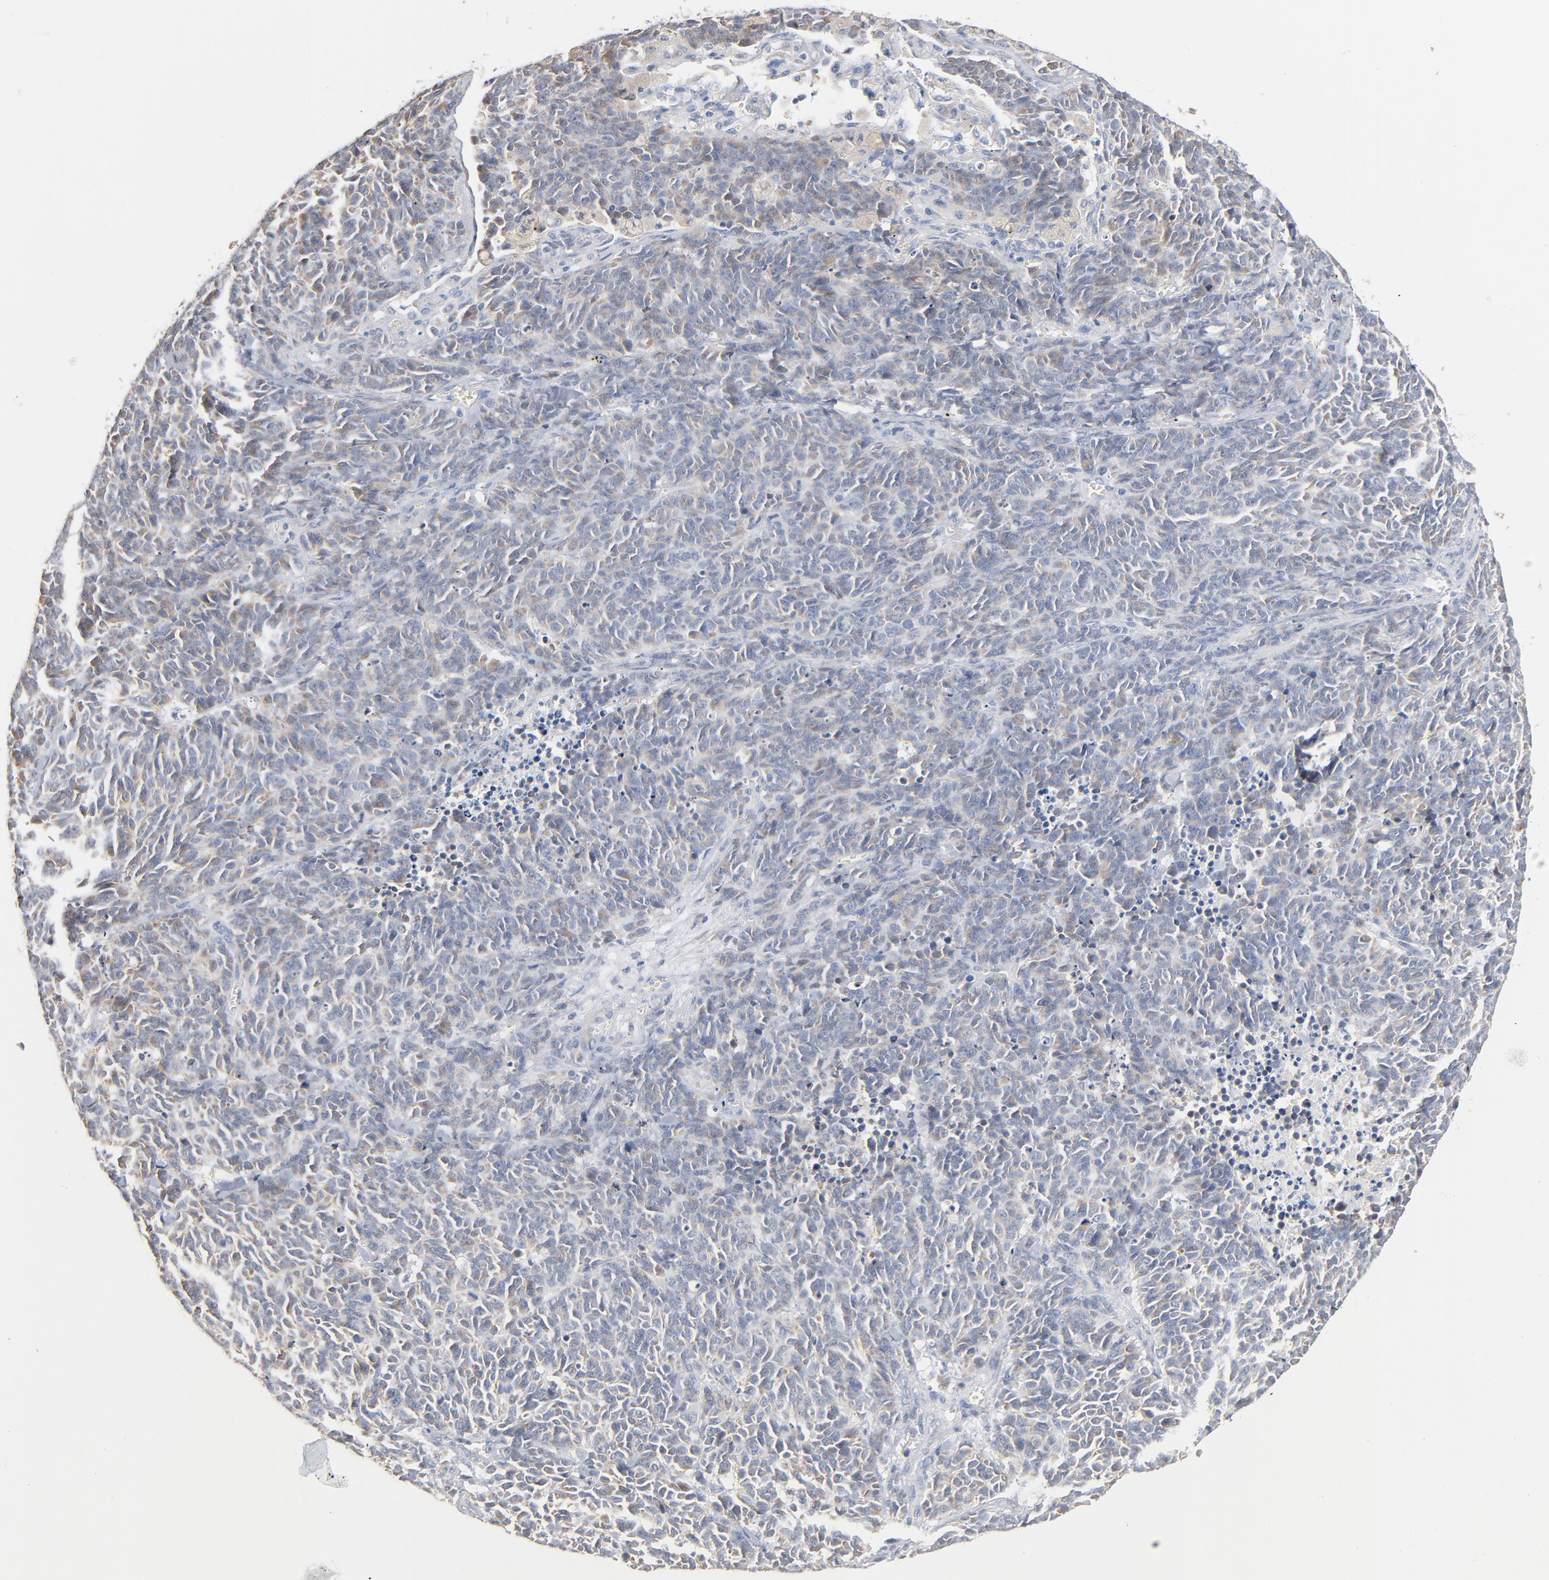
{"staining": {"intensity": "negative", "quantity": "none", "location": "none"}, "tissue": "lung cancer", "cell_type": "Tumor cells", "image_type": "cancer", "snomed": [{"axis": "morphology", "description": "Neoplasm, malignant, NOS"}, {"axis": "topography", "description": "Lung"}], "caption": "Tumor cells are negative for brown protein staining in malignant neoplasm (lung).", "gene": "ZDHHC8", "patient": {"sex": "female", "age": 58}}